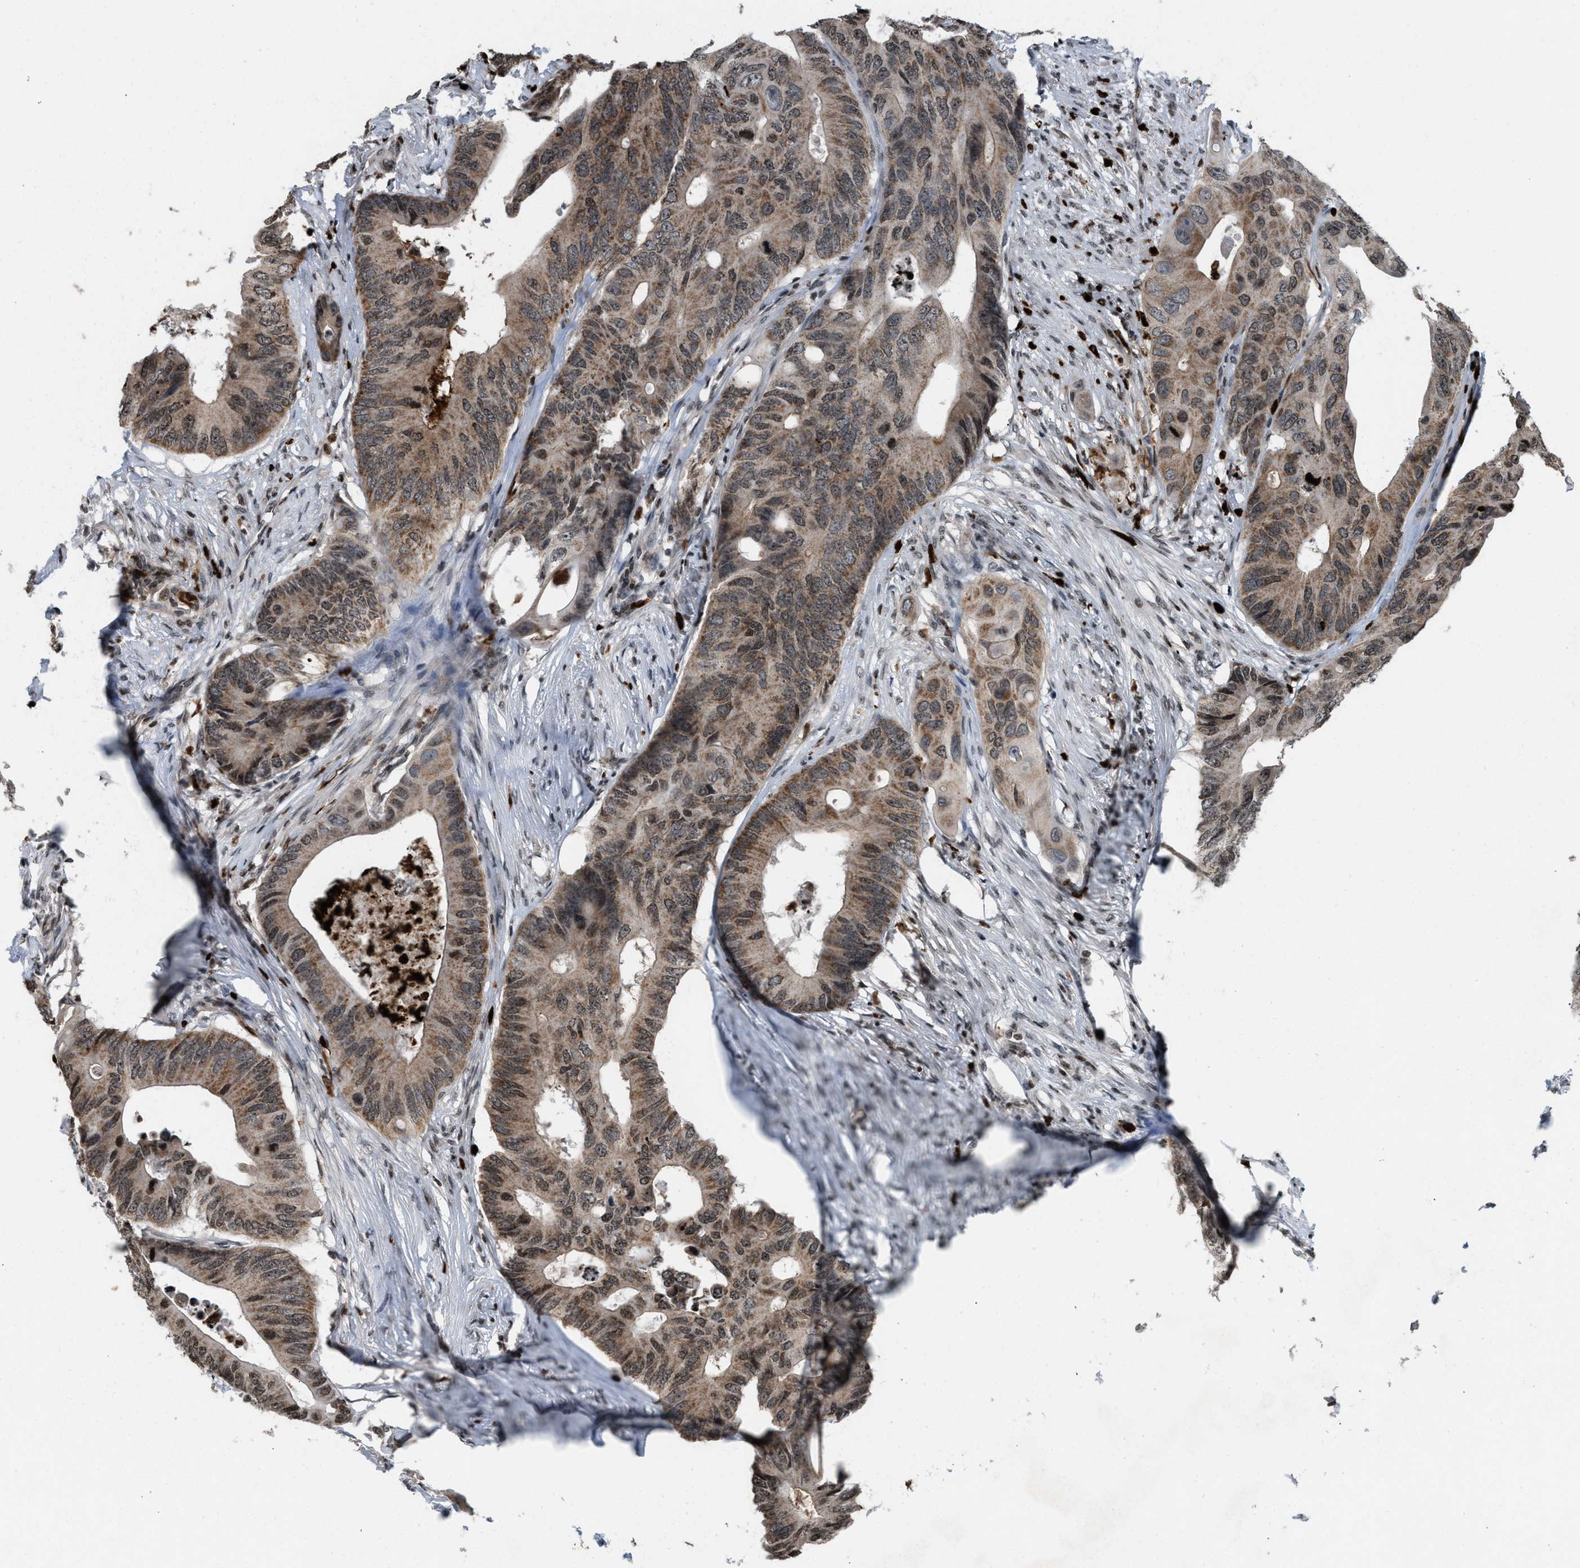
{"staining": {"intensity": "moderate", "quantity": ">75%", "location": "cytoplasmic/membranous"}, "tissue": "colorectal cancer", "cell_type": "Tumor cells", "image_type": "cancer", "snomed": [{"axis": "morphology", "description": "Adenocarcinoma, NOS"}, {"axis": "topography", "description": "Colon"}], "caption": "Tumor cells show medium levels of moderate cytoplasmic/membranous expression in about >75% of cells in human adenocarcinoma (colorectal).", "gene": "PRUNE2", "patient": {"sex": "male", "age": 71}}